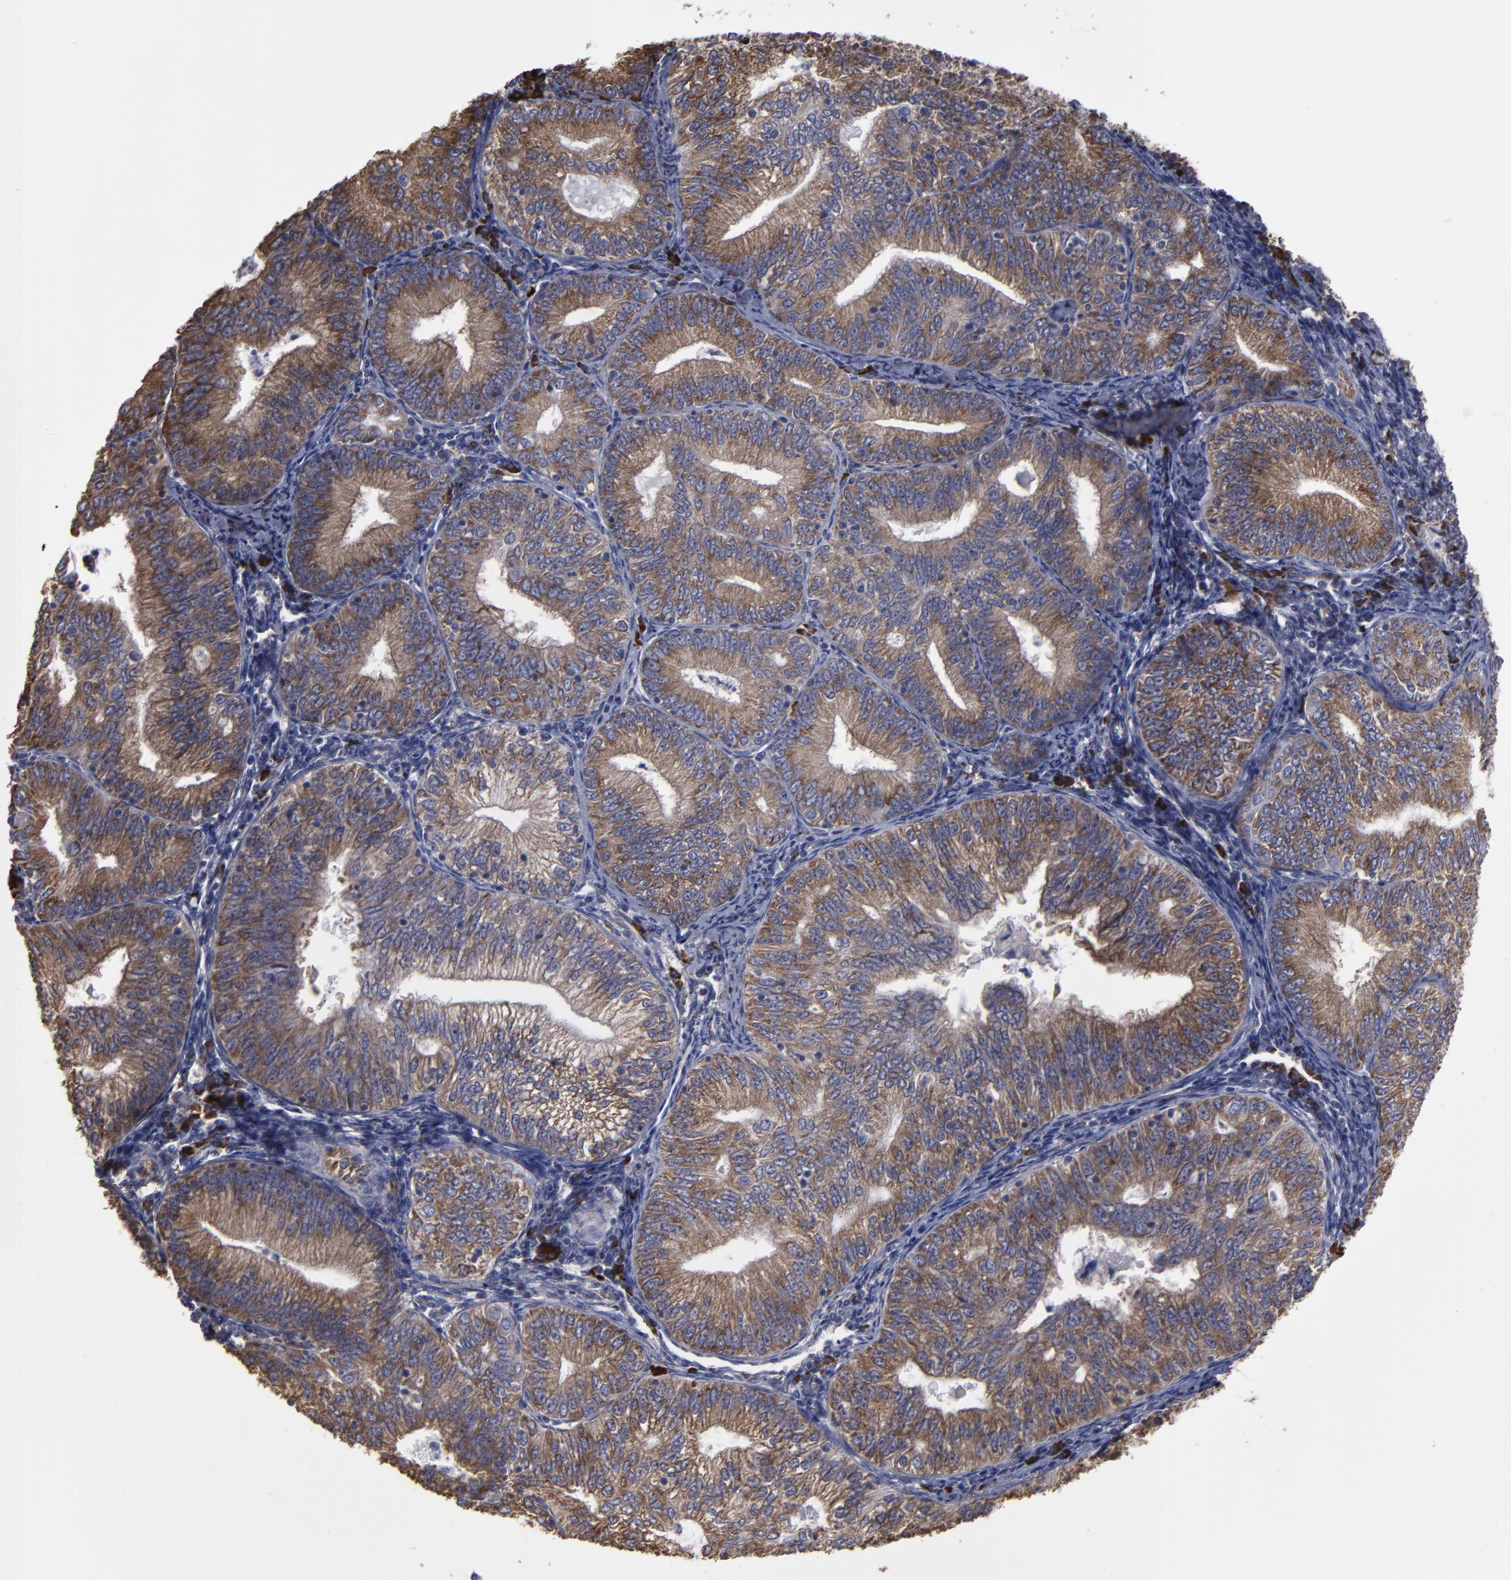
{"staining": {"intensity": "moderate", "quantity": ">75%", "location": "cytoplasmic/membranous"}, "tissue": "endometrial cancer", "cell_type": "Tumor cells", "image_type": "cancer", "snomed": [{"axis": "morphology", "description": "Adenocarcinoma, NOS"}, {"axis": "topography", "description": "Endometrium"}], "caption": "Brown immunohistochemical staining in human endometrial cancer (adenocarcinoma) reveals moderate cytoplasmic/membranous expression in approximately >75% of tumor cells.", "gene": "SND1", "patient": {"sex": "female", "age": 69}}